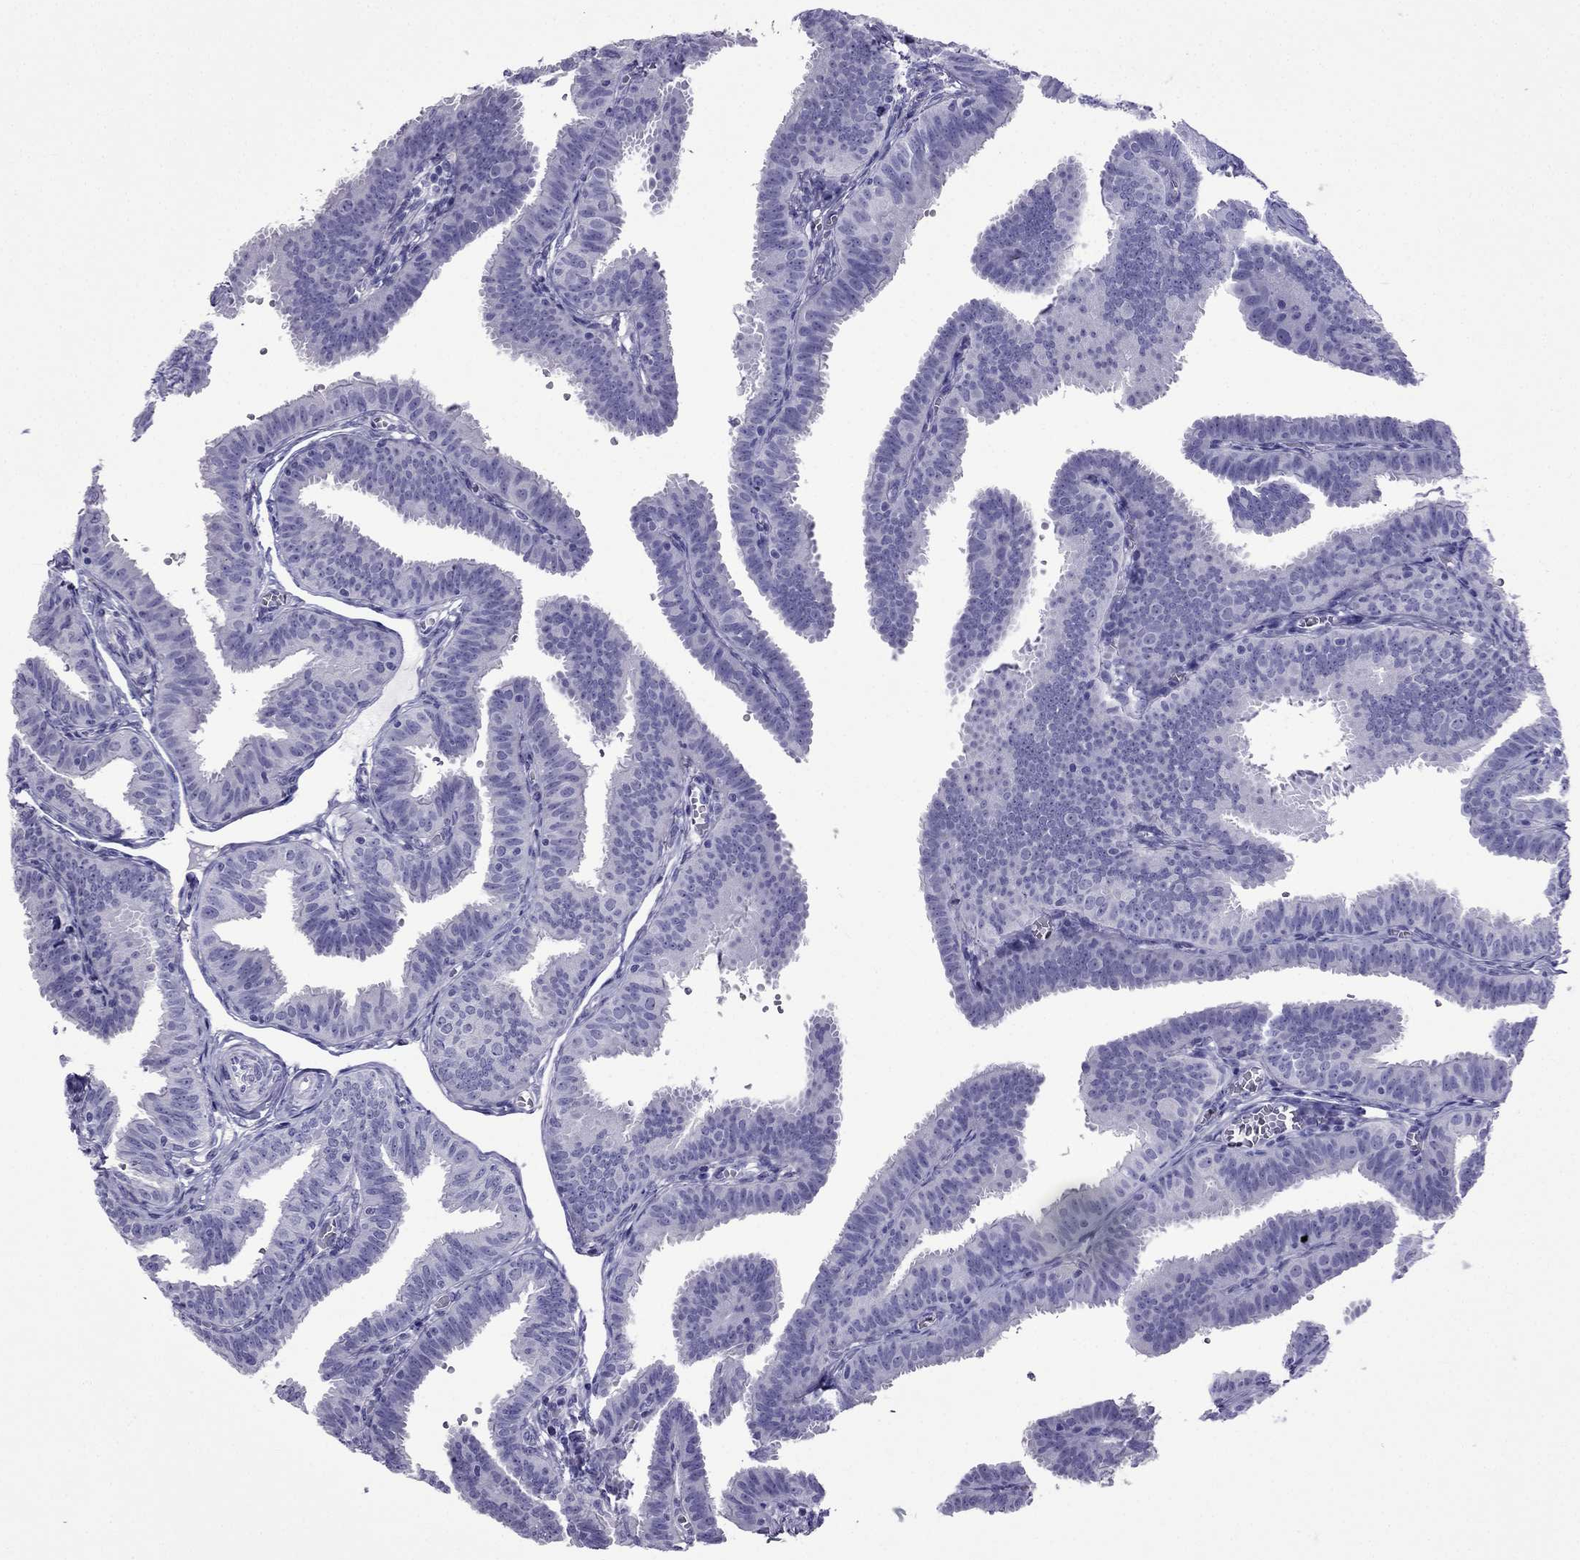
{"staining": {"intensity": "negative", "quantity": "none", "location": "none"}, "tissue": "fallopian tube", "cell_type": "Glandular cells", "image_type": "normal", "snomed": [{"axis": "morphology", "description": "Normal tissue, NOS"}, {"axis": "topography", "description": "Fallopian tube"}], "caption": "A photomicrograph of fallopian tube stained for a protein shows no brown staining in glandular cells.", "gene": "ARR3", "patient": {"sex": "female", "age": 25}}